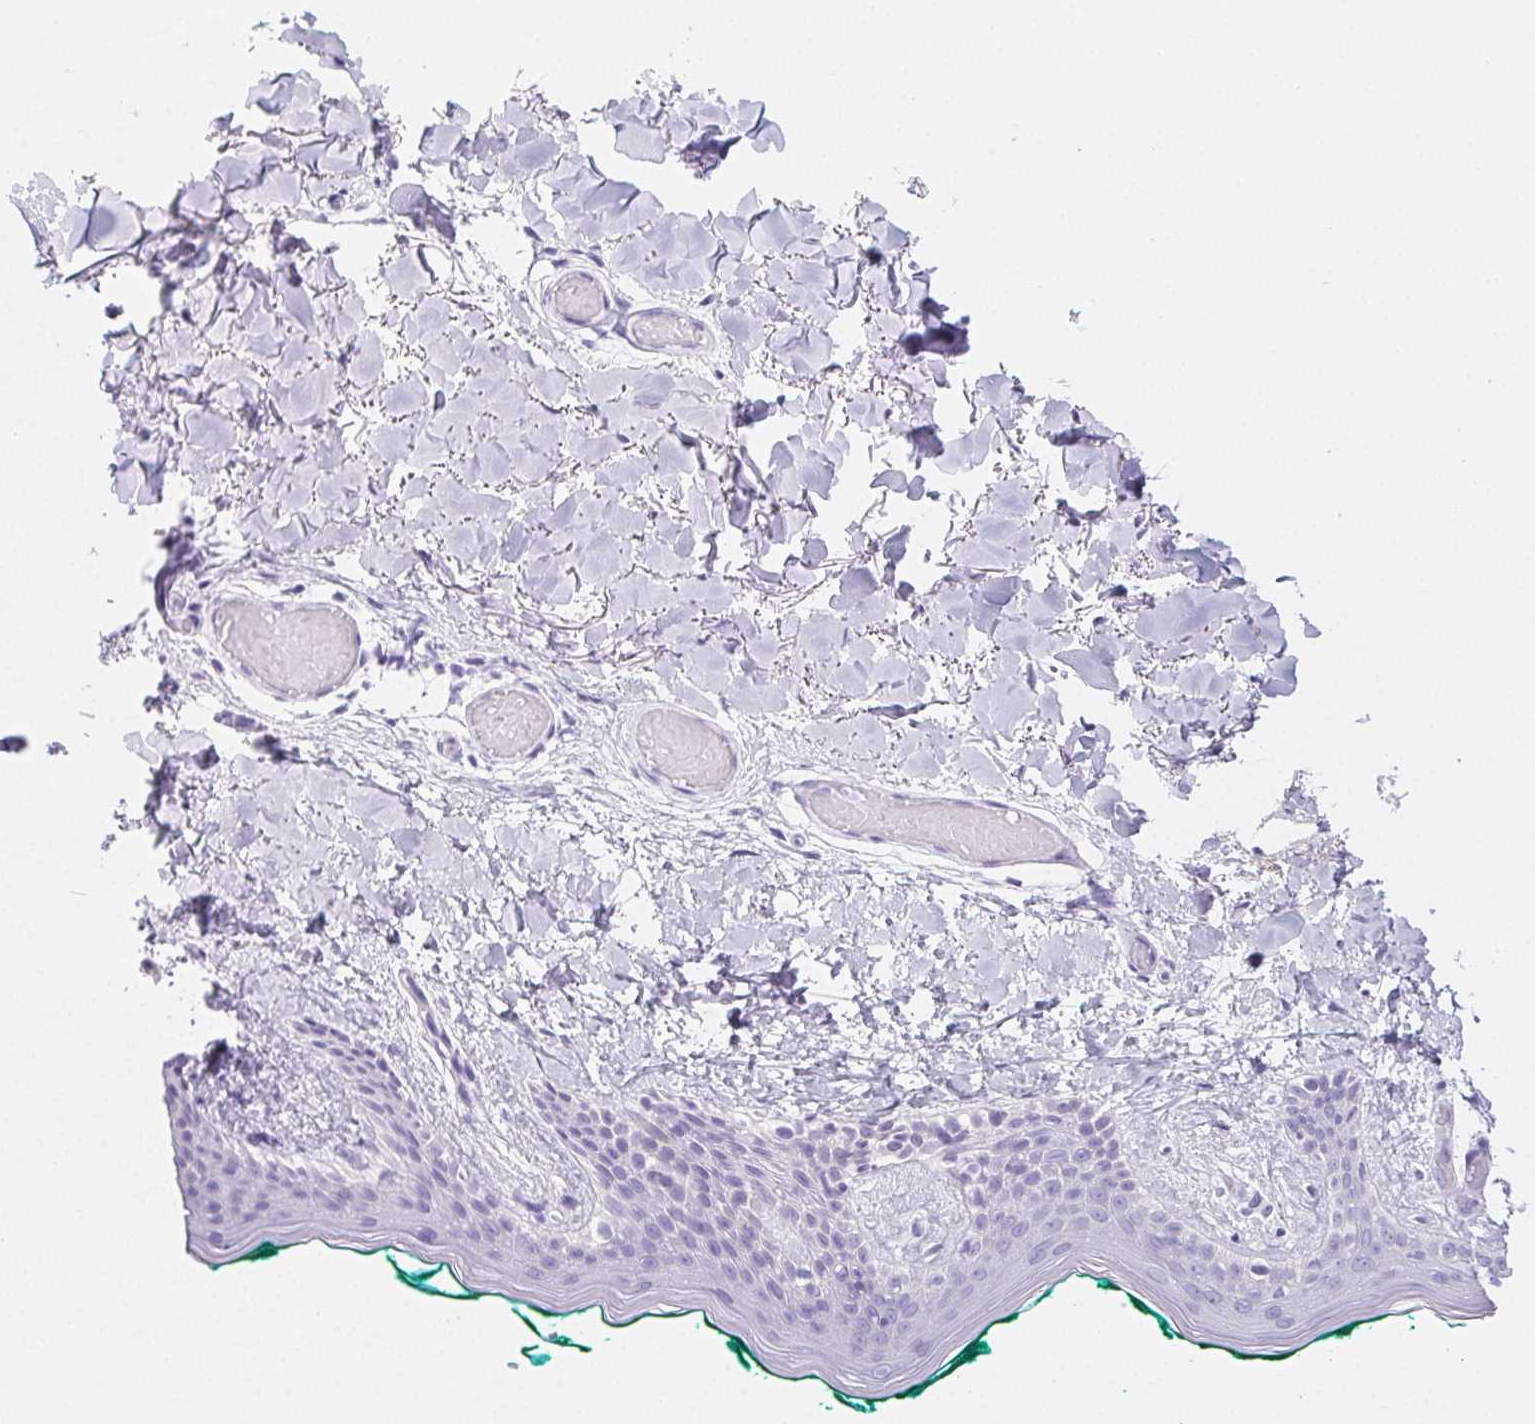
{"staining": {"intensity": "negative", "quantity": "none", "location": "none"}, "tissue": "skin", "cell_type": "Fibroblasts", "image_type": "normal", "snomed": [{"axis": "morphology", "description": "Normal tissue, NOS"}, {"axis": "topography", "description": "Skin"}], "caption": "DAB (3,3'-diaminobenzidine) immunohistochemical staining of unremarkable skin demonstrates no significant expression in fibroblasts. (DAB (3,3'-diaminobenzidine) immunohistochemistry visualized using brightfield microscopy, high magnification).", "gene": "ITIH2", "patient": {"sex": "female", "age": 34}}